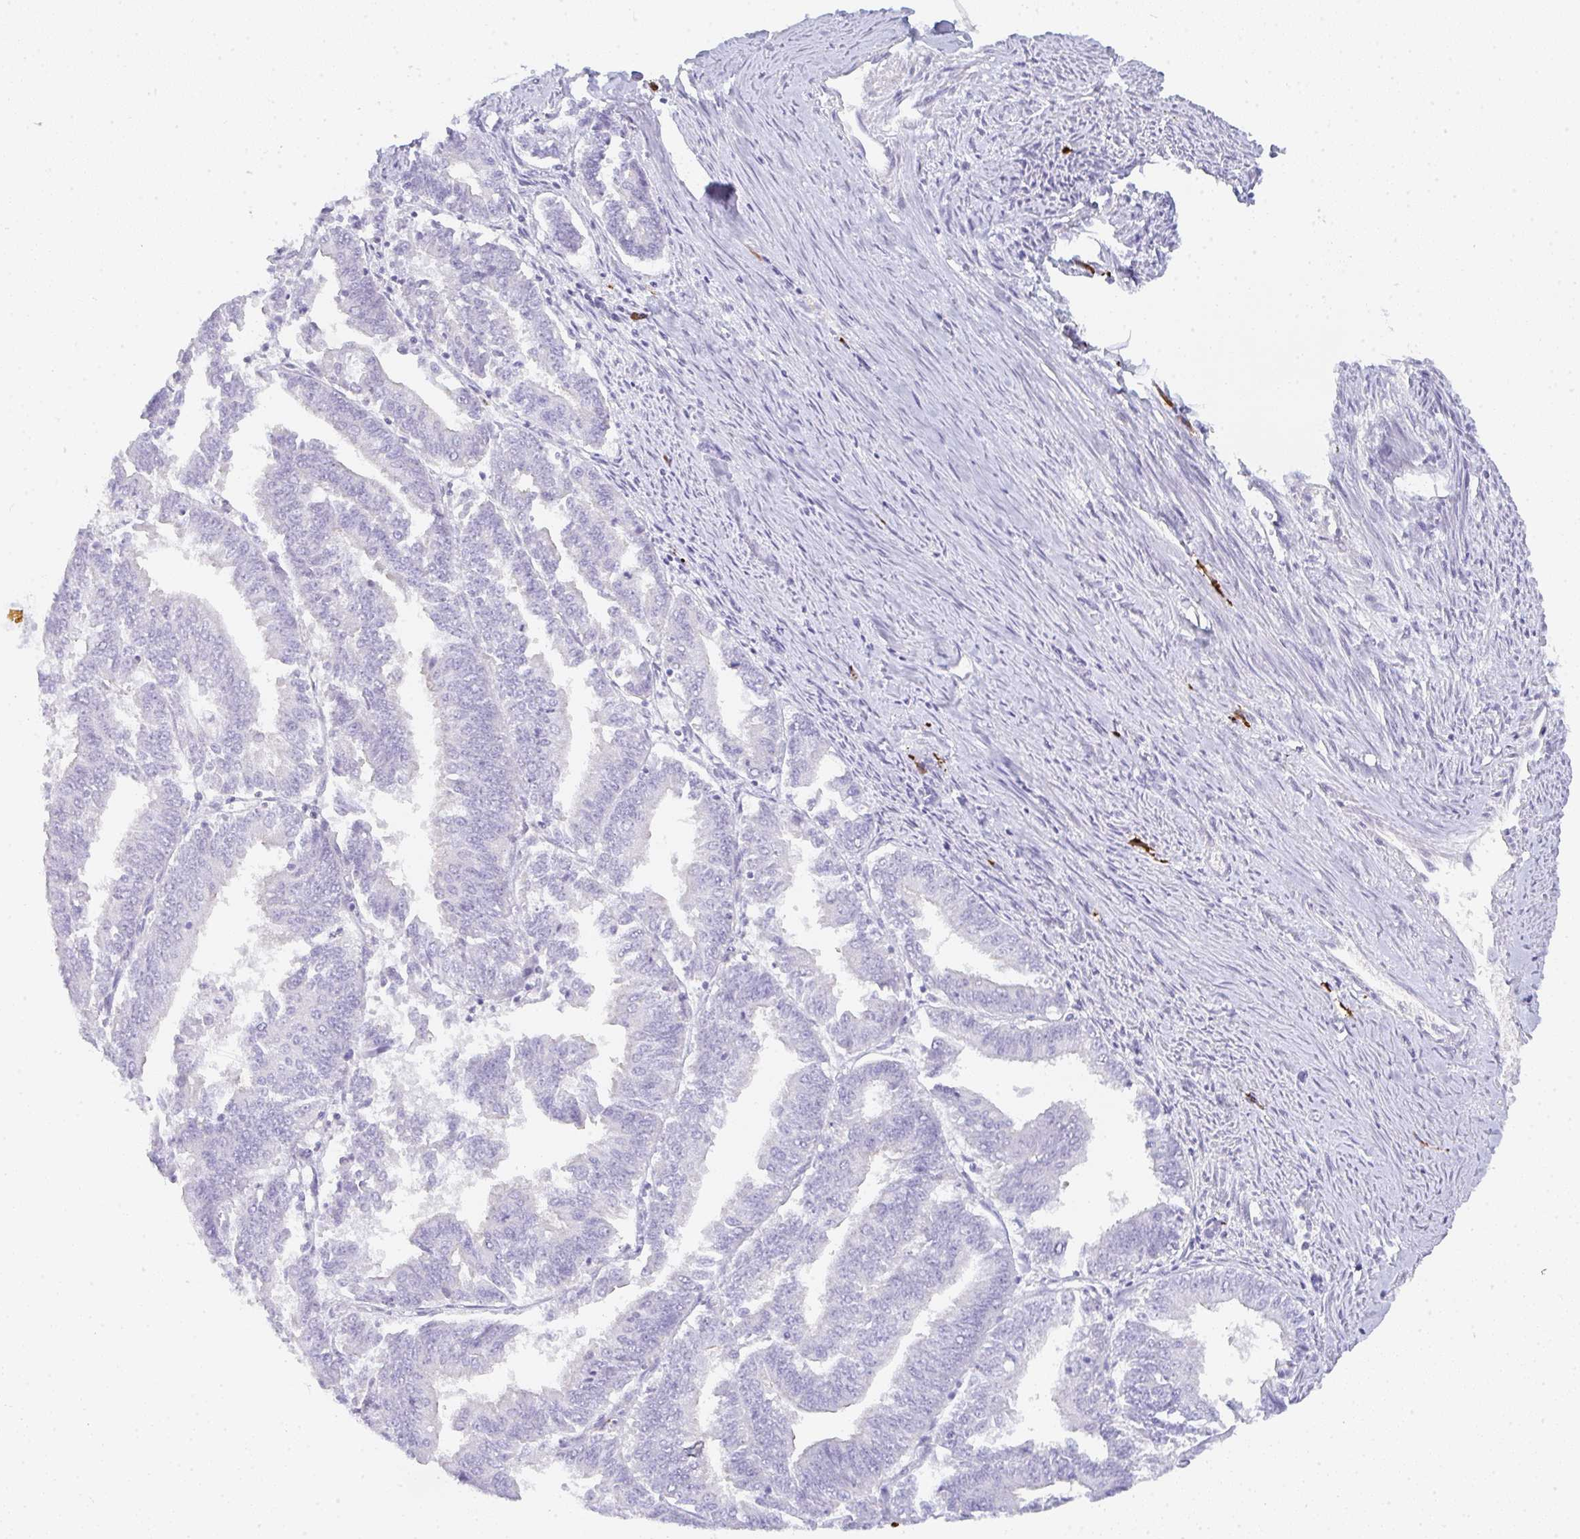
{"staining": {"intensity": "negative", "quantity": "none", "location": "none"}, "tissue": "endometrial cancer", "cell_type": "Tumor cells", "image_type": "cancer", "snomed": [{"axis": "morphology", "description": "Adenocarcinoma, NOS"}, {"axis": "topography", "description": "Endometrium"}], "caption": "Tumor cells are negative for brown protein staining in endometrial adenocarcinoma.", "gene": "CACNA1S", "patient": {"sex": "female", "age": 73}}